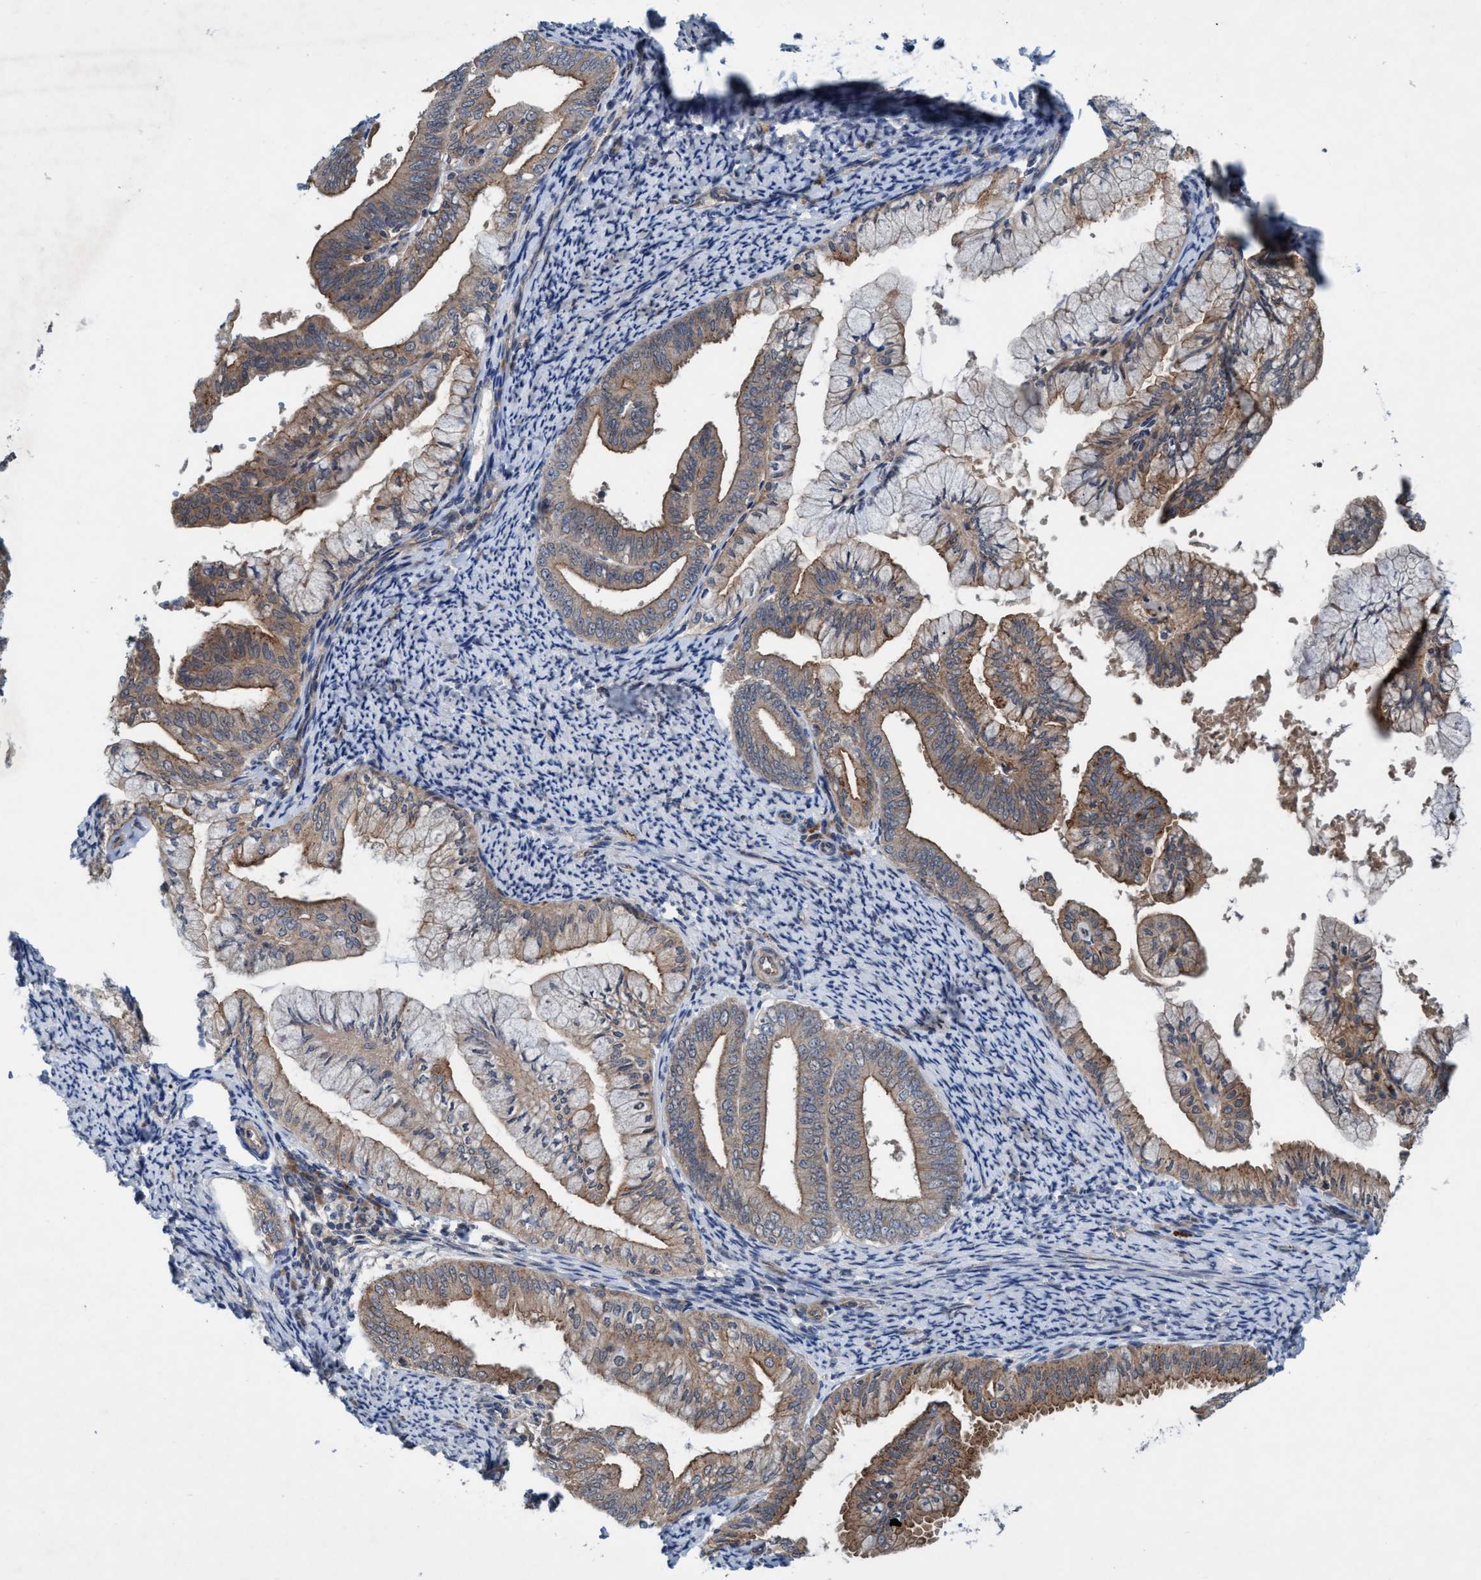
{"staining": {"intensity": "weak", "quantity": ">75%", "location": "cytoplasmic/membranous"}, "tissue": "endometrial cancer", "cell_type": "Tumor cells", "image_type": "cancer", "snomed": [{"axis": "morphology", "description": "Adenocarcinoma, NOS"}, {"axis": "topography", "description": "Endometrium"}], "caption": "High-power microscopy captured an IHC photomicrograph of endometrial adenocarcinoma, revealing weak cytoplasmic/membranous staining in approximately >75% of tumor cells.", "gene": "TRIM65", "patient": {"sex": "female", "age": 63}}